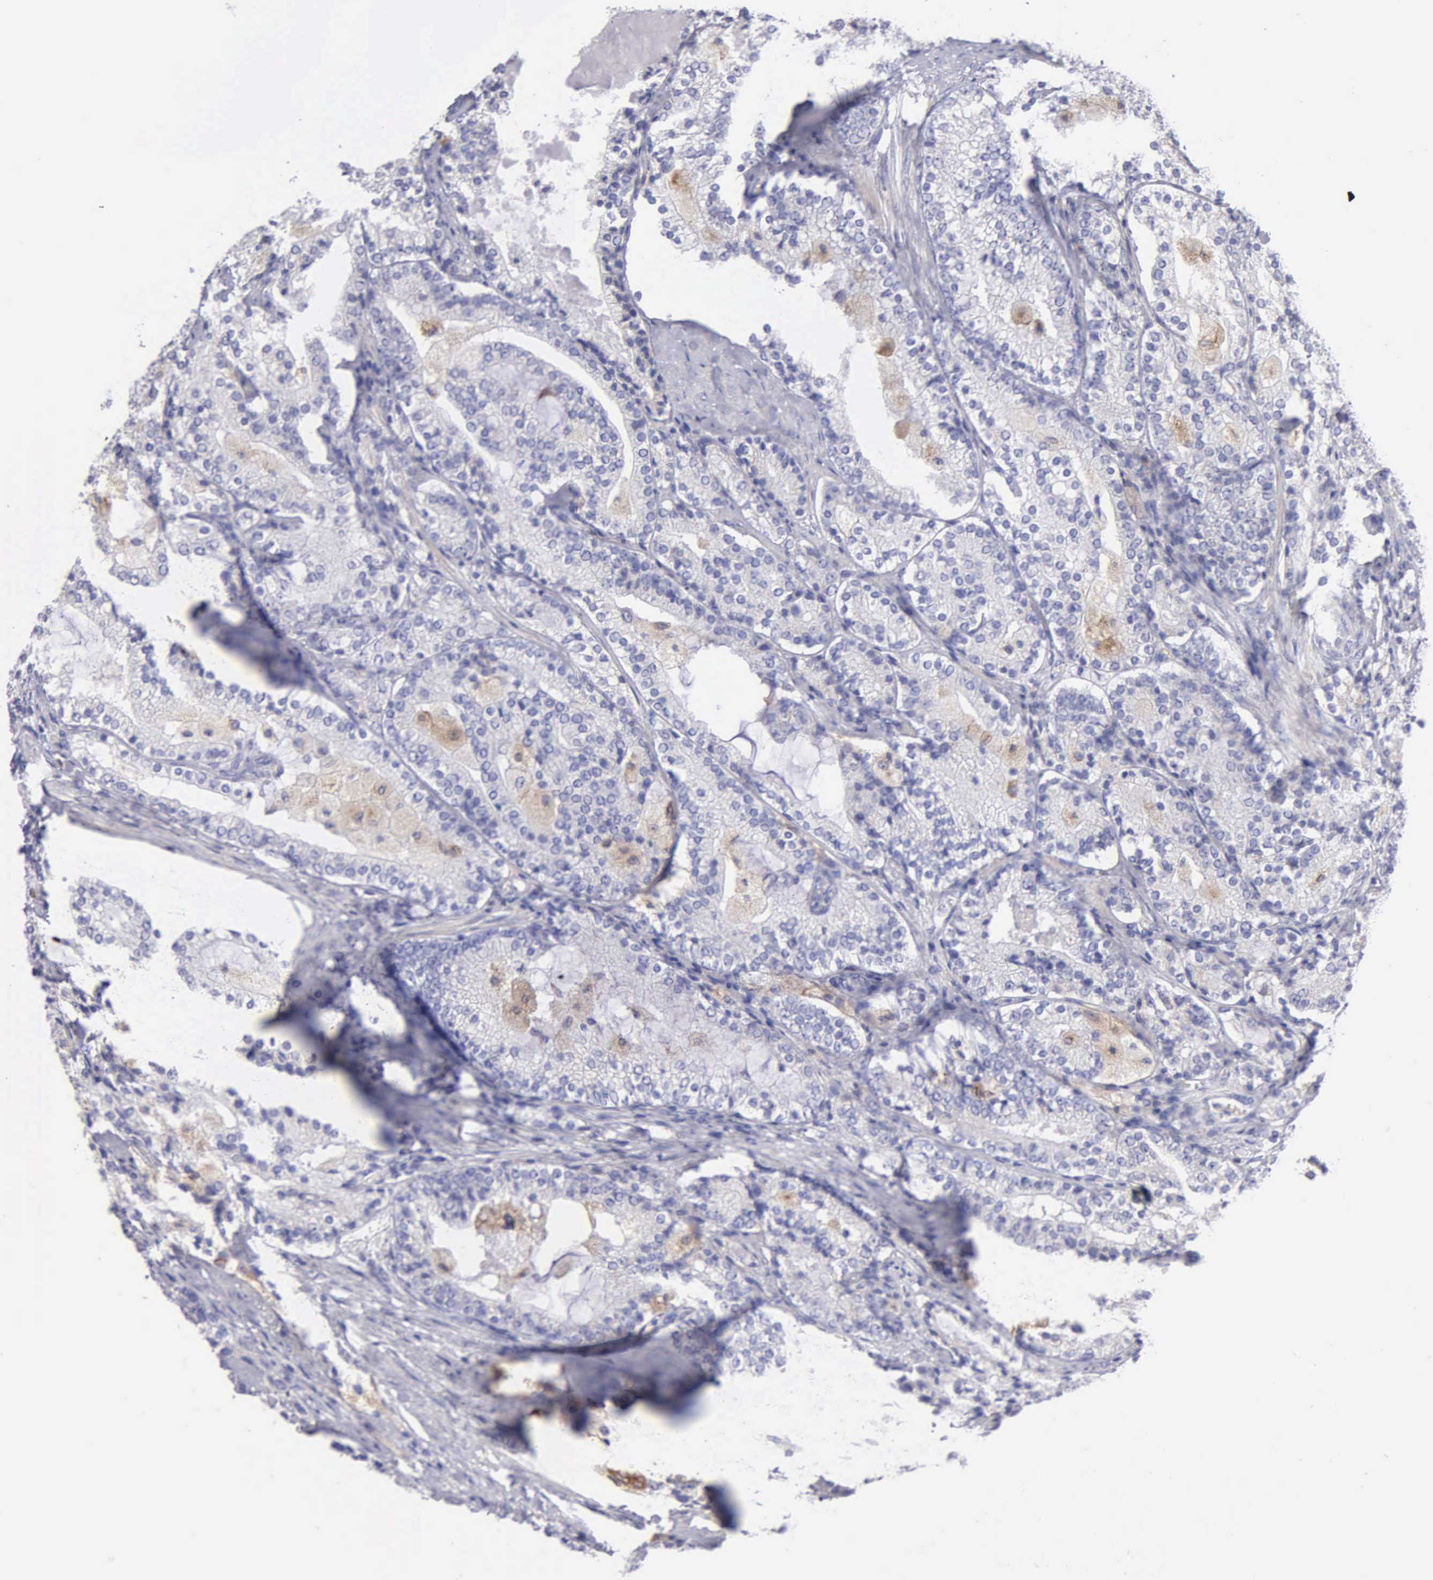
{"staining": {"intensity": "weak", "quantity": "<25%", "location": "cytoplasmic/membranous"}, "tissue": "prostate cancer", "cell_type": "Tumor cells", "image_type": "cancer", "snomed": [{"axis": "morphology", "description": "Adenocarcinoma, High grade"}, {"axis": "topography", "description": "Prostate"}], "caption": "The immunohistochemistry photomicrograph has no significant expression in tumor cells of prostate cancer (high-grade adenocarcinoma) tissue. (DAB (3,3'-diaminobenzidine) immunohistochemistry (IHC) visualized using brightfield microscopy, high magnification).", "gene": "TYRP1", "patient": {"sex": "male", "age": 63}}